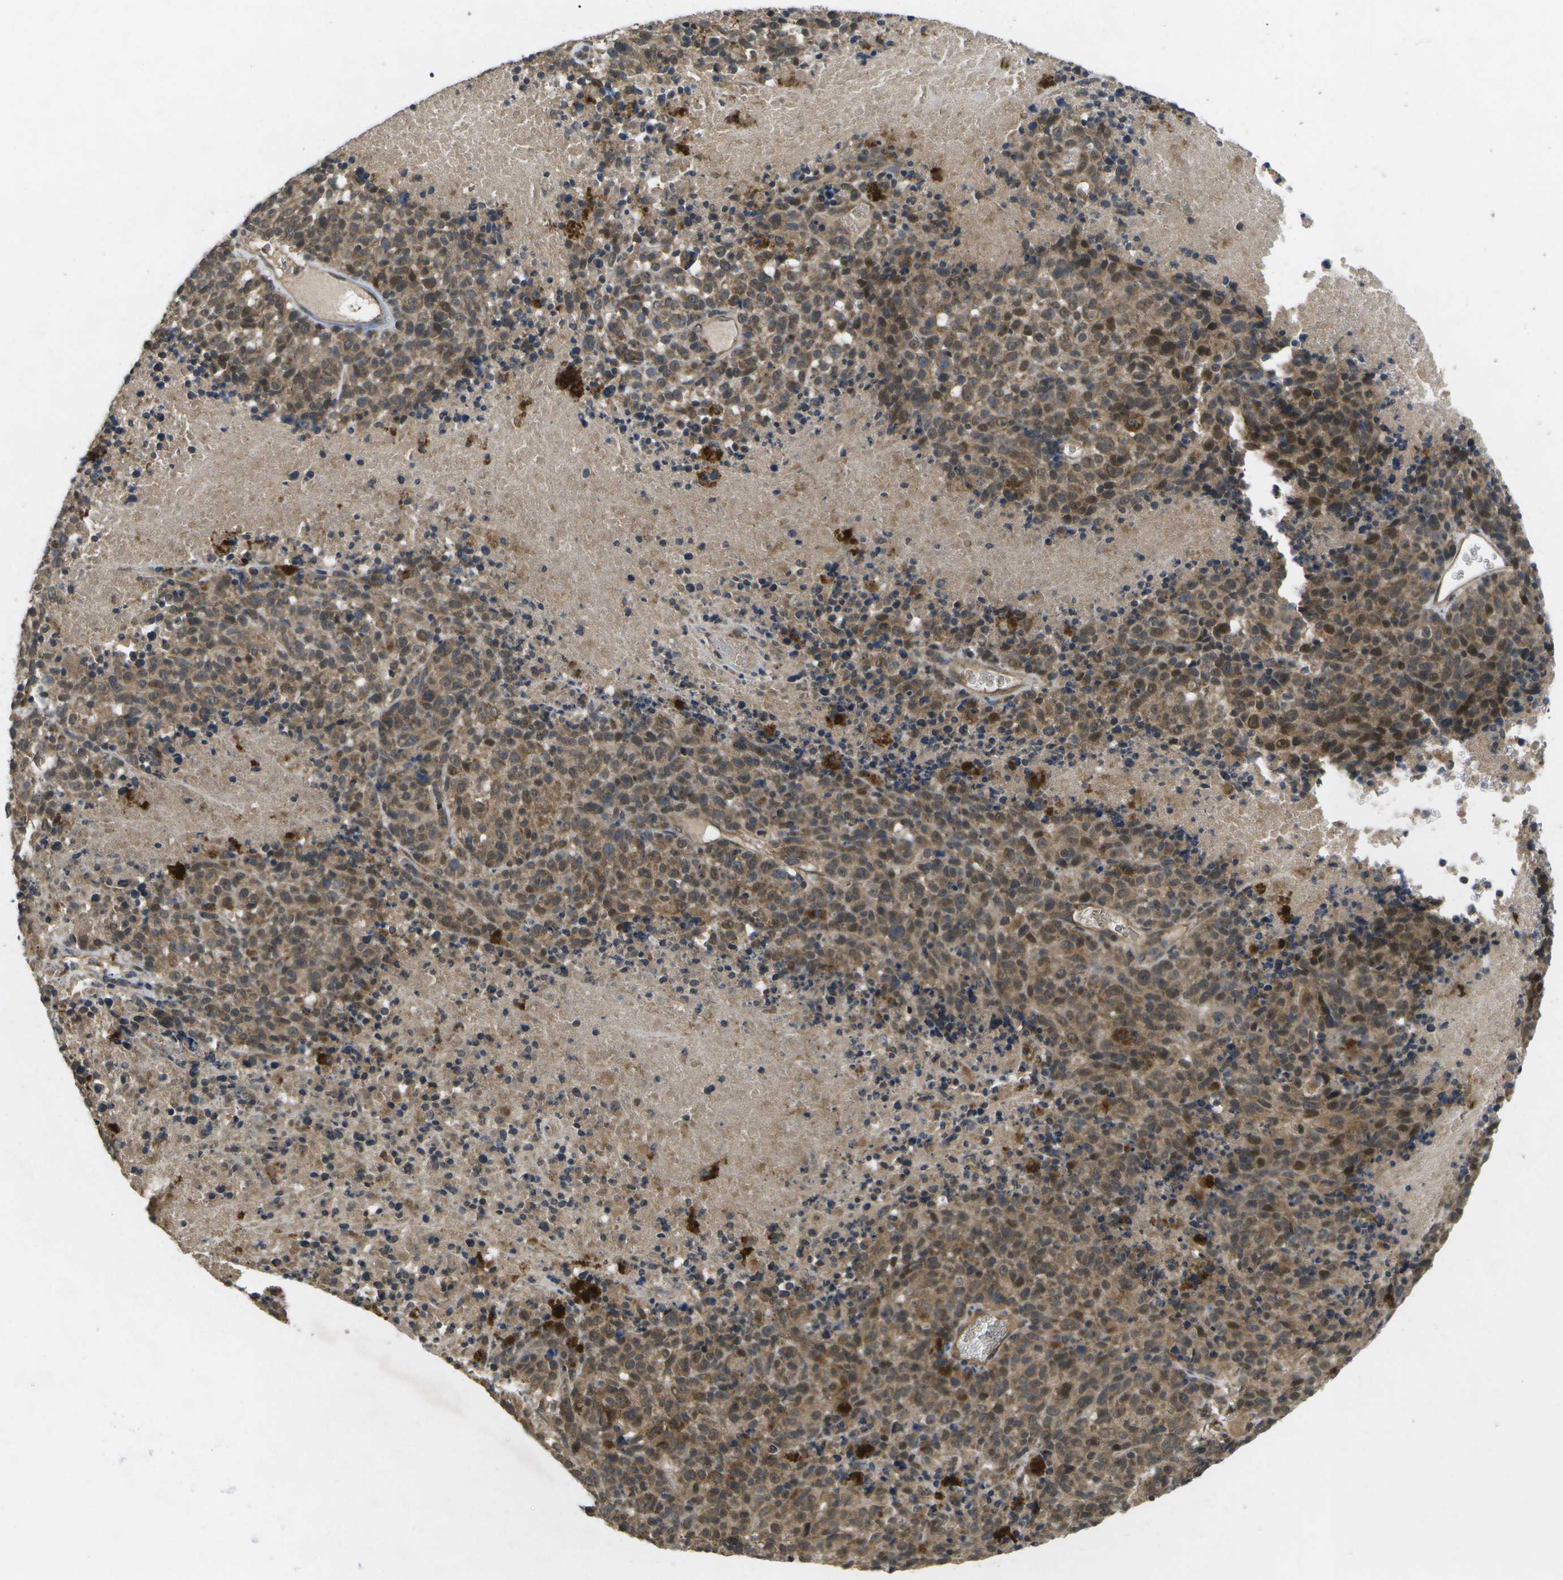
{"staining": {"intensity": "moderate", "quantity": ">75%", "location": "cytoplasmic/membranous,nuclear"}, "tissue": "melanoma", "cell_type": "Tumor cells", "image_type": "cancer", "snomed": [{"axis": "morphology", "description": "Malignant melanoma, Metastatic site"}, {"axis": "topography", "description": "Cerebral cortex"}], "caption": "Human melanoma stained with a brown dye displays moderate cytoplasmic/membranous and nuclear positive positivity in approximately >75% of tumor cells.", "gene": "ALAS1", "patient": {"sex": "female", "age": 52}}